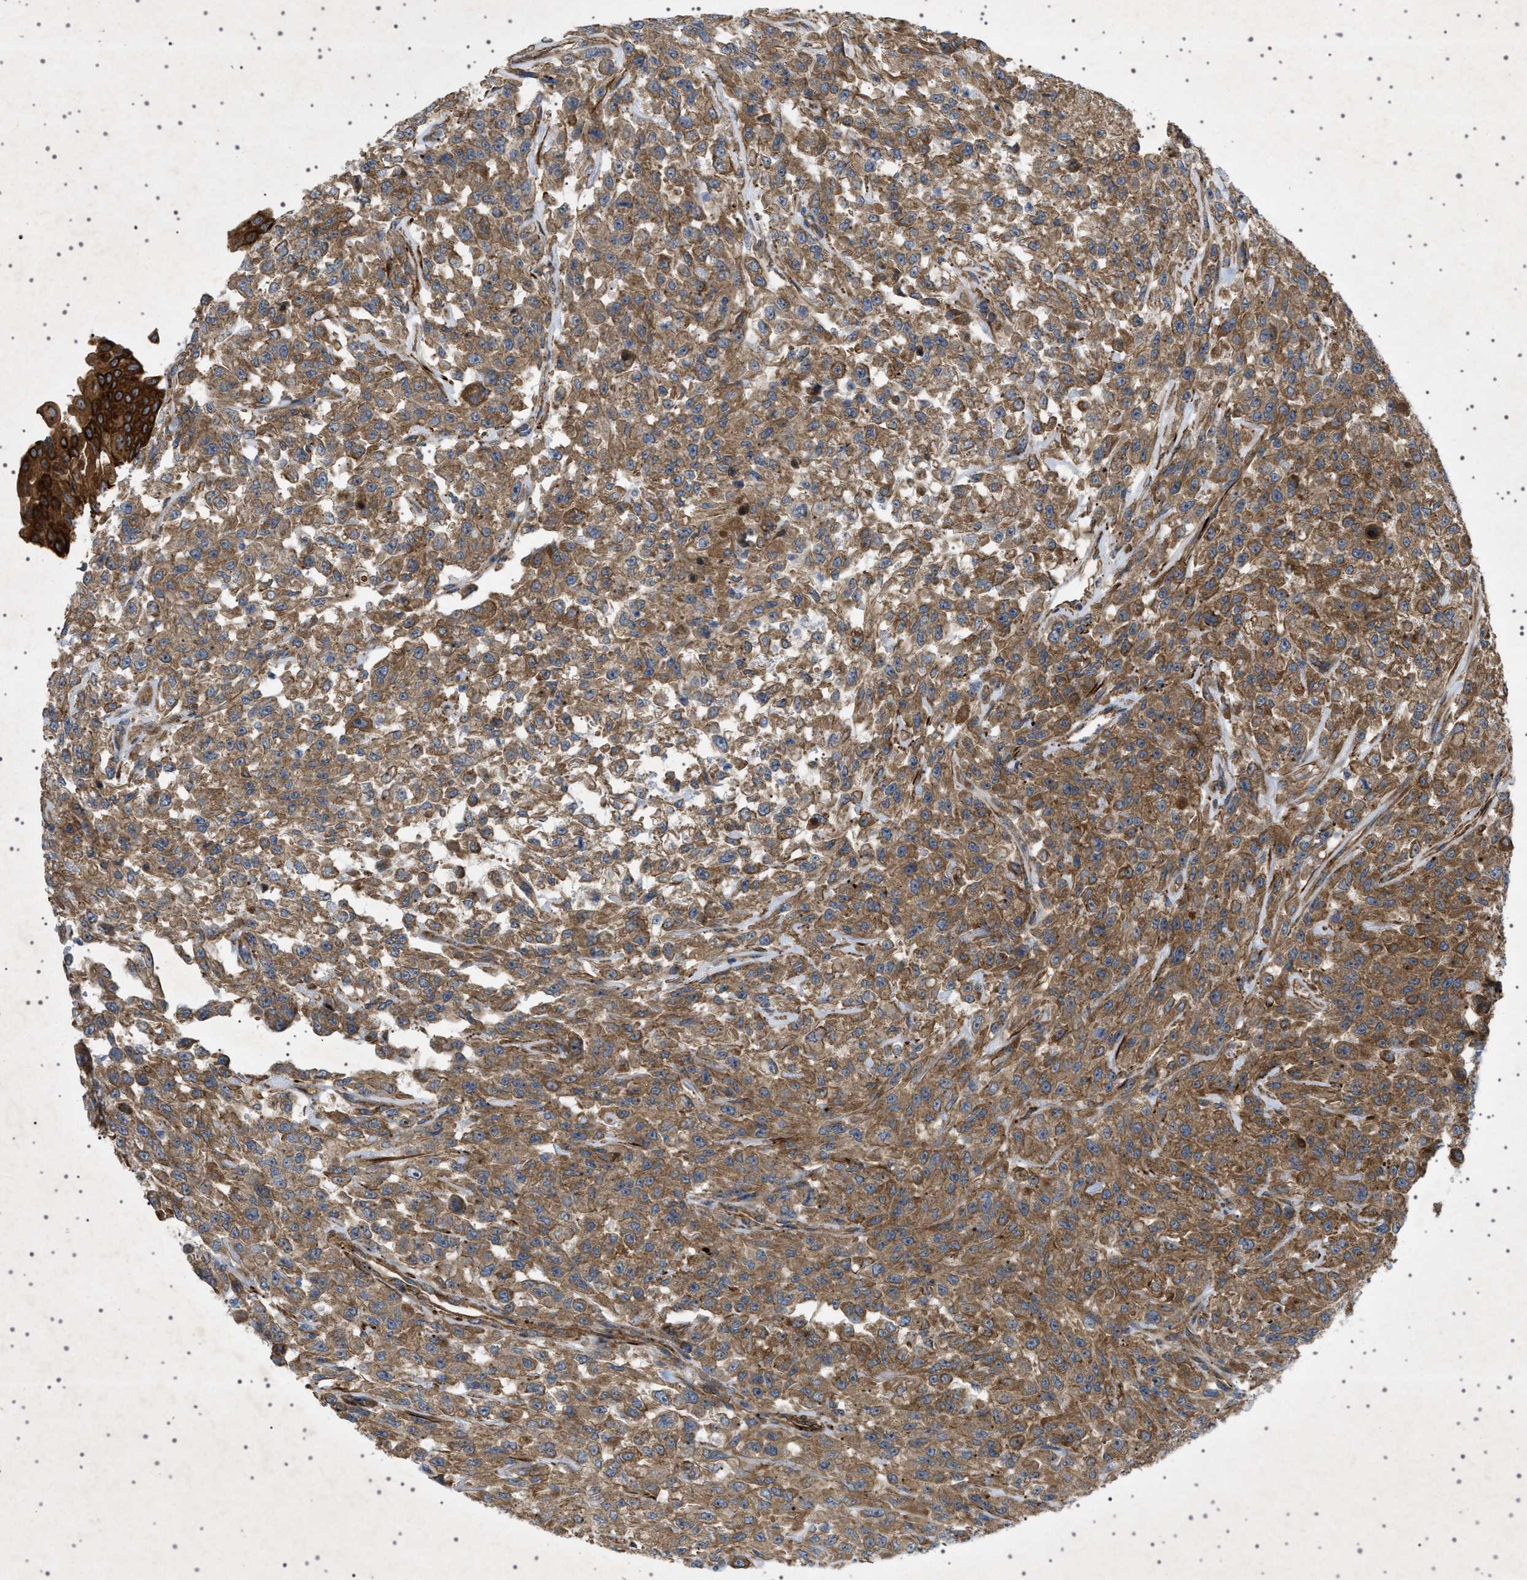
{"staining": {"intensity": "strong", "quantity": ">75%", "location": "cytoplasmic/membranous"}, "tissue": "urothelial cancer", "cell_type": "Tumor cells", "image_type": "cancer", "snomed": [{"axis": "morphology", "description": "Urothelial carcinoma, High grade"}, {"axis": "topography", "description": "Urinary bladder"}], "caption": "Strong cytoplasmic/membranous positivity for a protein is identified in about >75% of tumor cells of urothelial cancer using immunohistochemistry.", "gene": "CCDC186", "patient": {"sex": "male", "age": 46}}